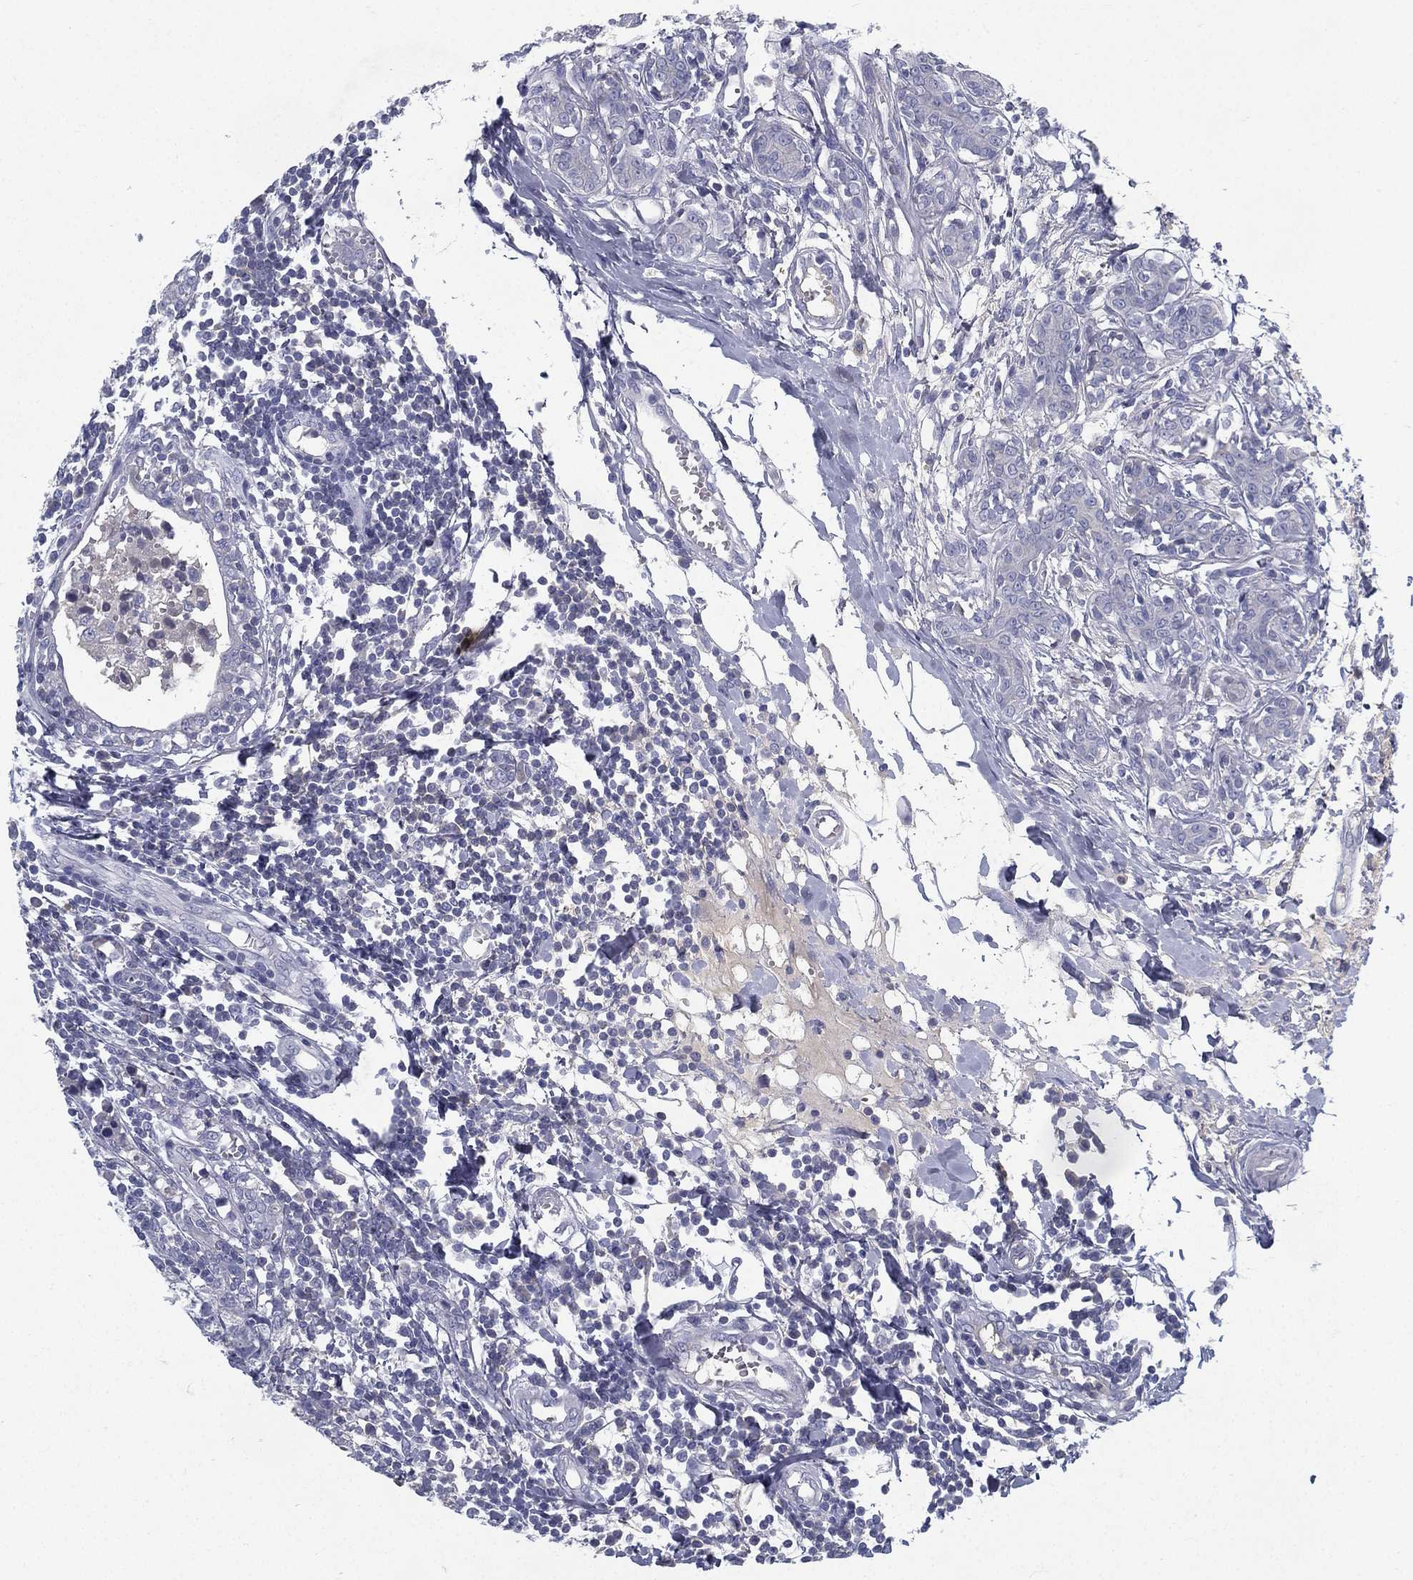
{"staining": {"intensity": "negative", "quantity": "none", "location": "none"}, "tissue": "breast cancer", "cell_type": "Tumor cells", "image_type": "cancer", "snomed": [{"axis": "morphology", "description": "Duct carcinoma"}, {"axis": "topography", "description": "Breast"}], "caption": "Immunohistochemistry (IHC) photomicrograph of neoplastic tissue: human intraductal carcinoma (breast) stained with DAB (3,3'-diaminobenzidine) exhibits no significant protein positivity in tumor cells. (DAB IHC with hematoxylin counter stain).", "gene": "RGS13", "patient": {"sex": "female", "age": 30}}